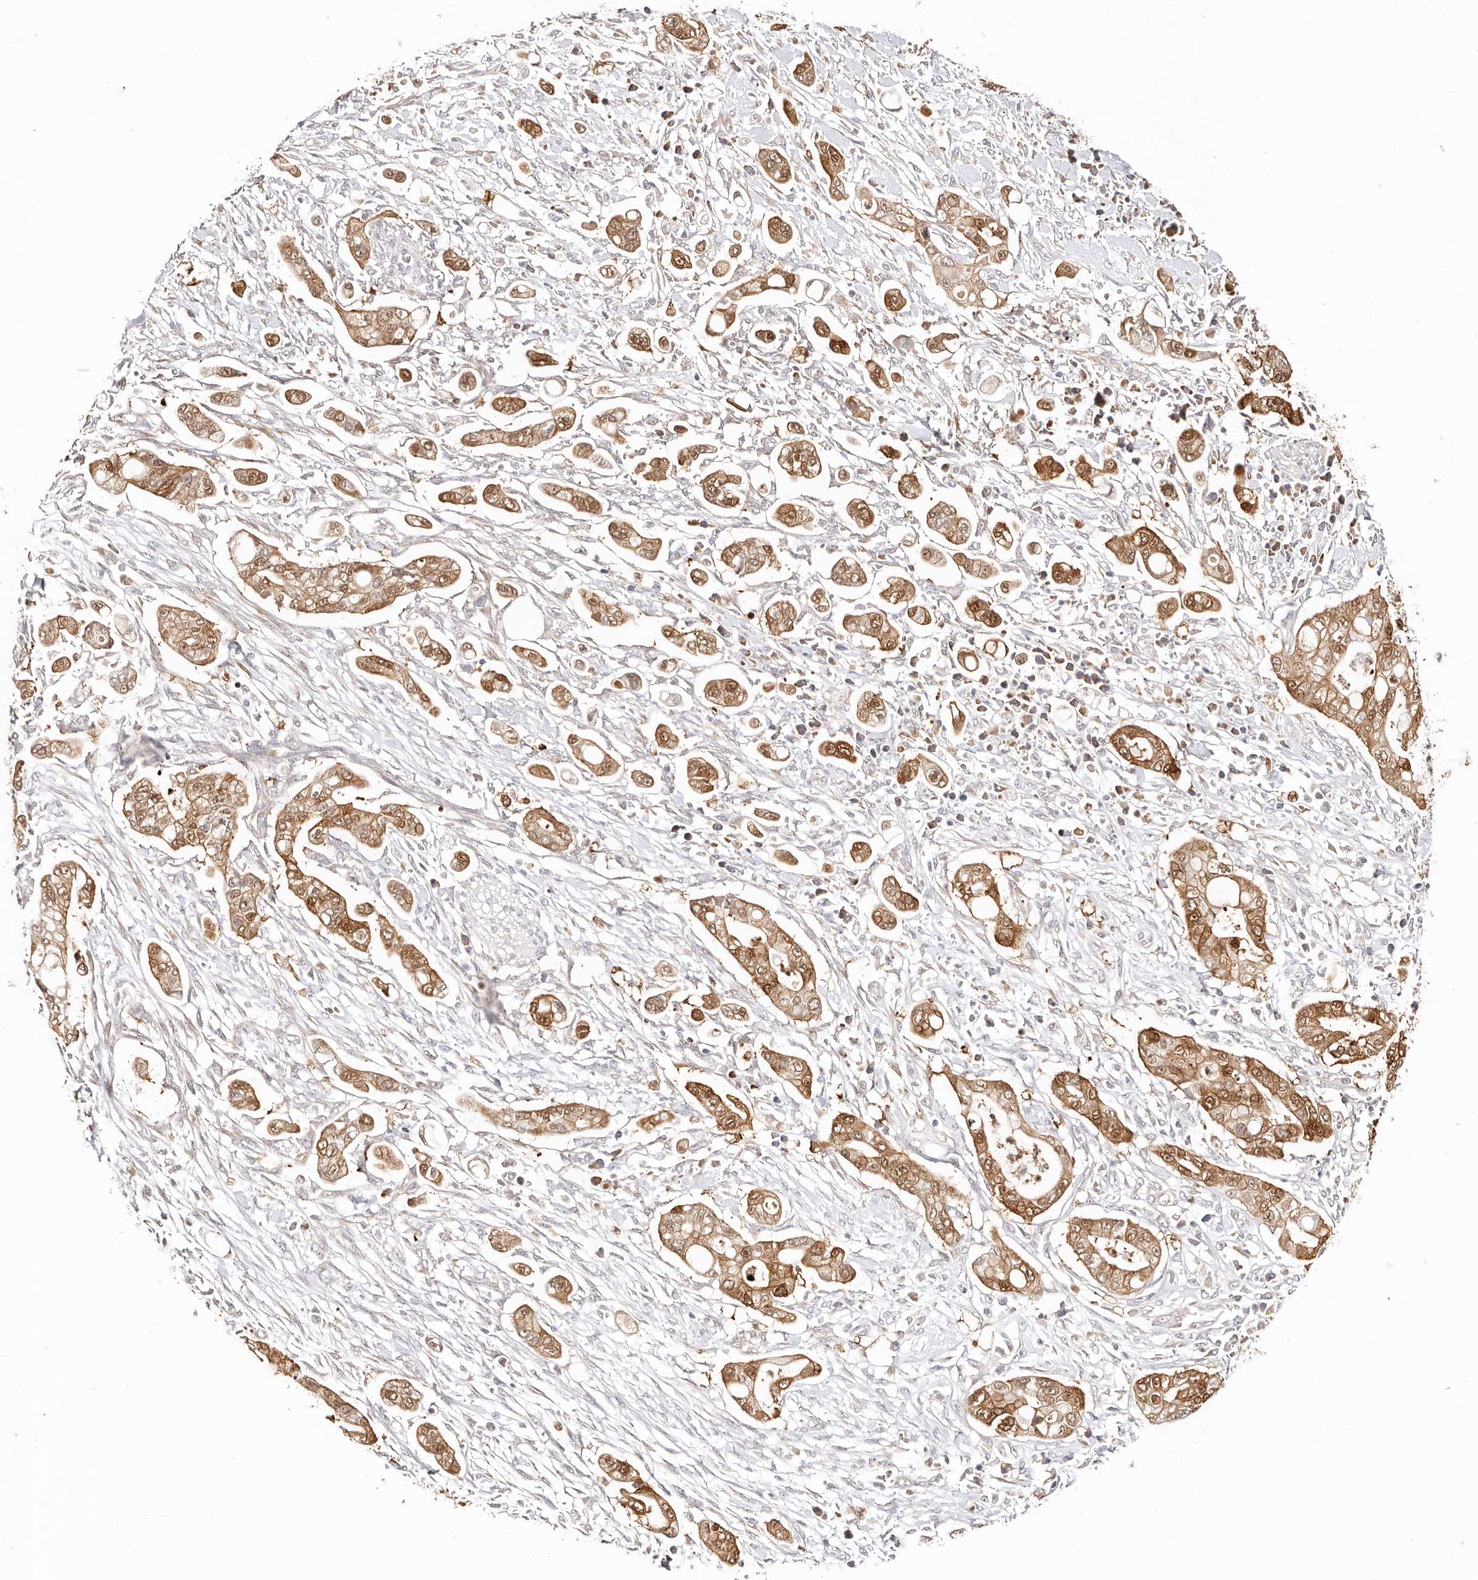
{"staining": {"intensity": "moderate", "quantity": ">75%", "location": "cytoplasmic/membranous,nuclear"}, "tissue": "pancreatic cancer", "cell_type": "Tumor cells", "image_type": "cancer", "snomed": [{"axis": "morphology", "description": "Adenocarcinoma, NOS"}, {"axis": "topography", "description": "Pancreas"}], "caption": "This micrograph displays pancreatic cancer (adenocarcinoma) stained with immunohistochemistry to label a protein in brown. The cytoplasmic/membranous and nuclear of tumor cells show moderate positivity for the protein. Nuclei are counter-stained blue.", "gene": "BCL2L15", "patient": {"sex": "male", "age": 68}}